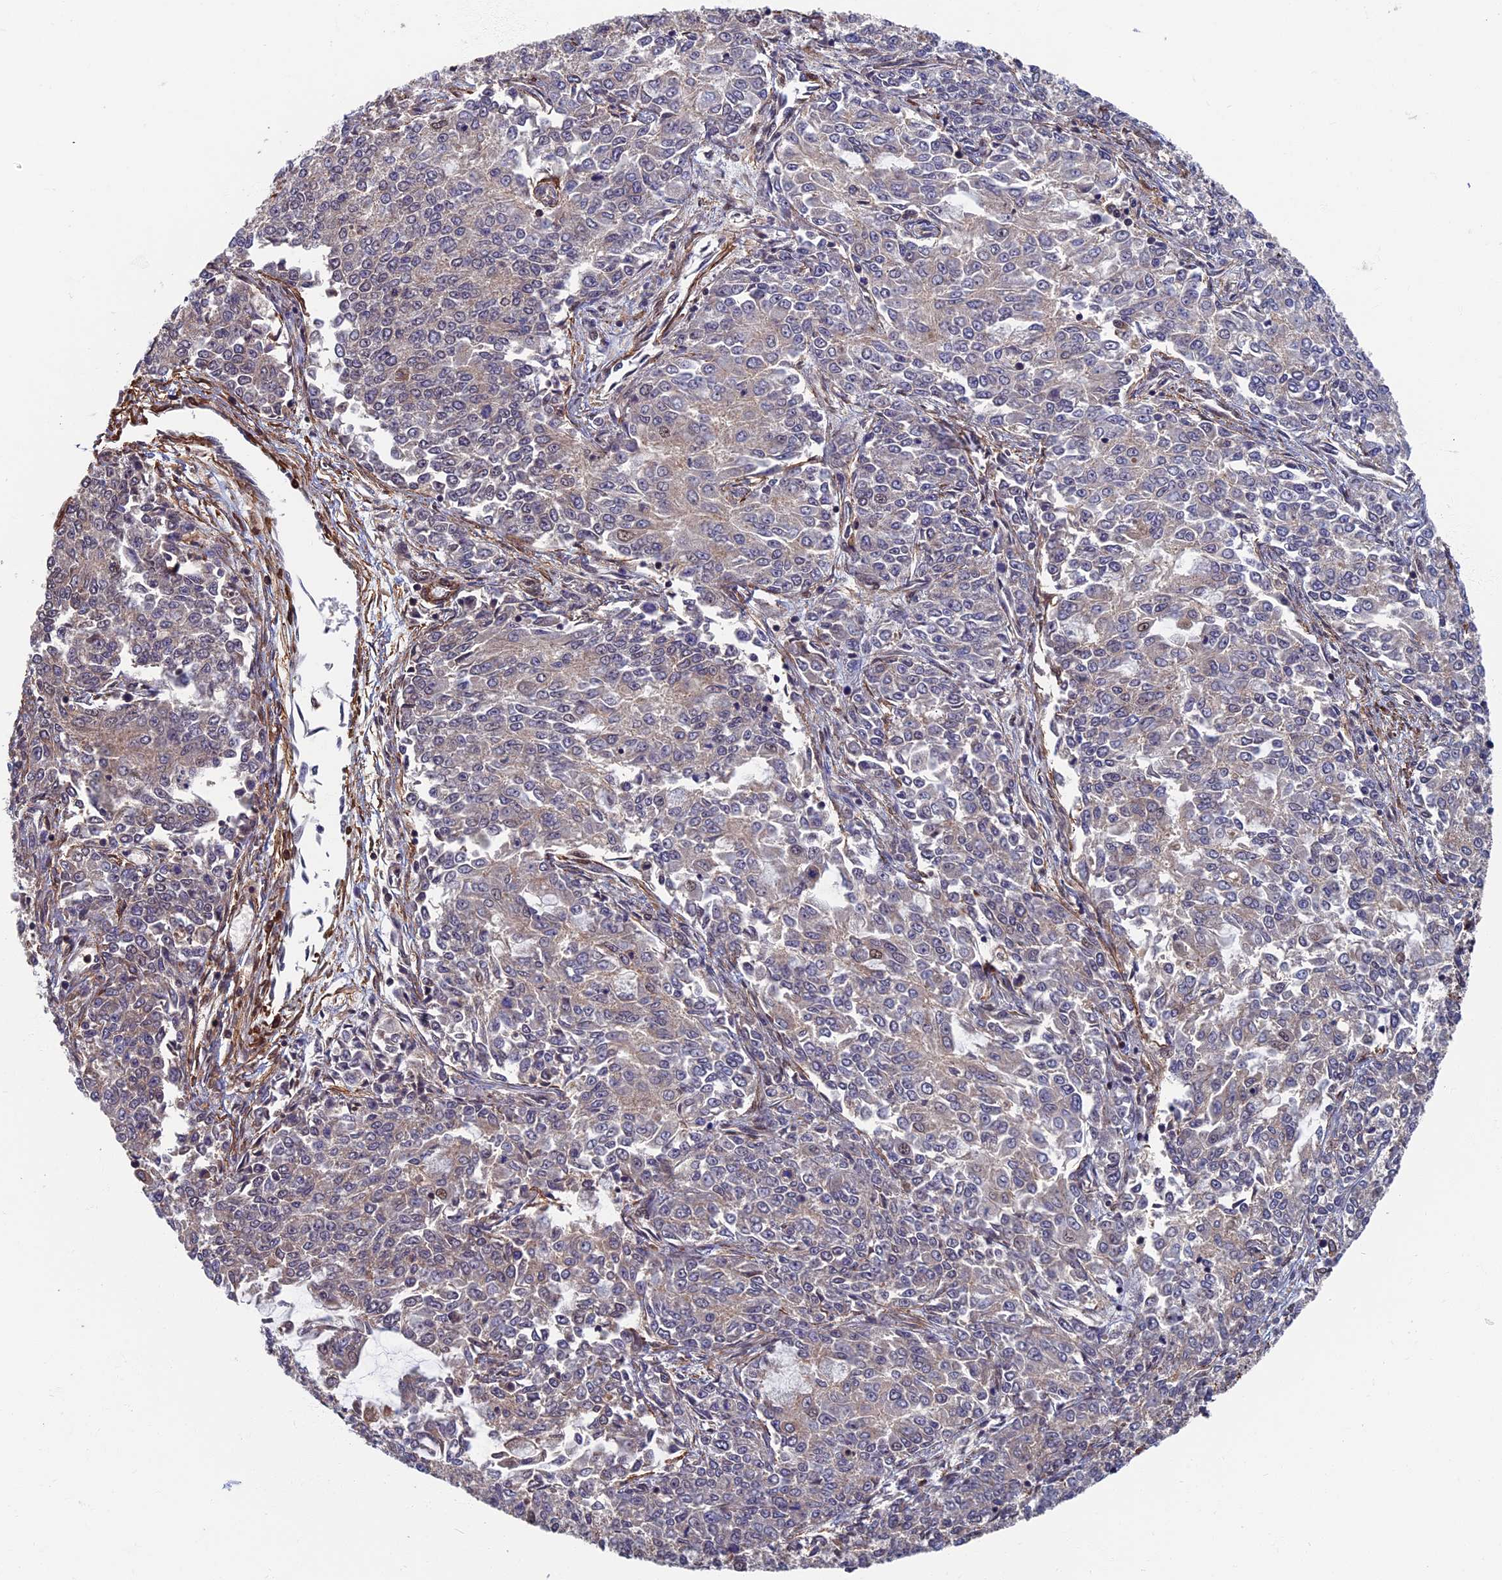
{"staining": {"intensity": "negative", "quantity": "none", "location": "none"}, "tissue": "endometrial cancer", "cell_type": "Tumor cells", "image_type": "cancer", "snomed": [{"axis": "morphology", "description": "Adenocarcinoma, NOS"}, {"axis": "topography", "description": "Endometrium"}], "caption": "Immunohistochemical staining of human endometrial cancer displays no significant staining in tumor cells.", "gene": "CTDP1", "patient": {"sex": "female", "age": 50}}